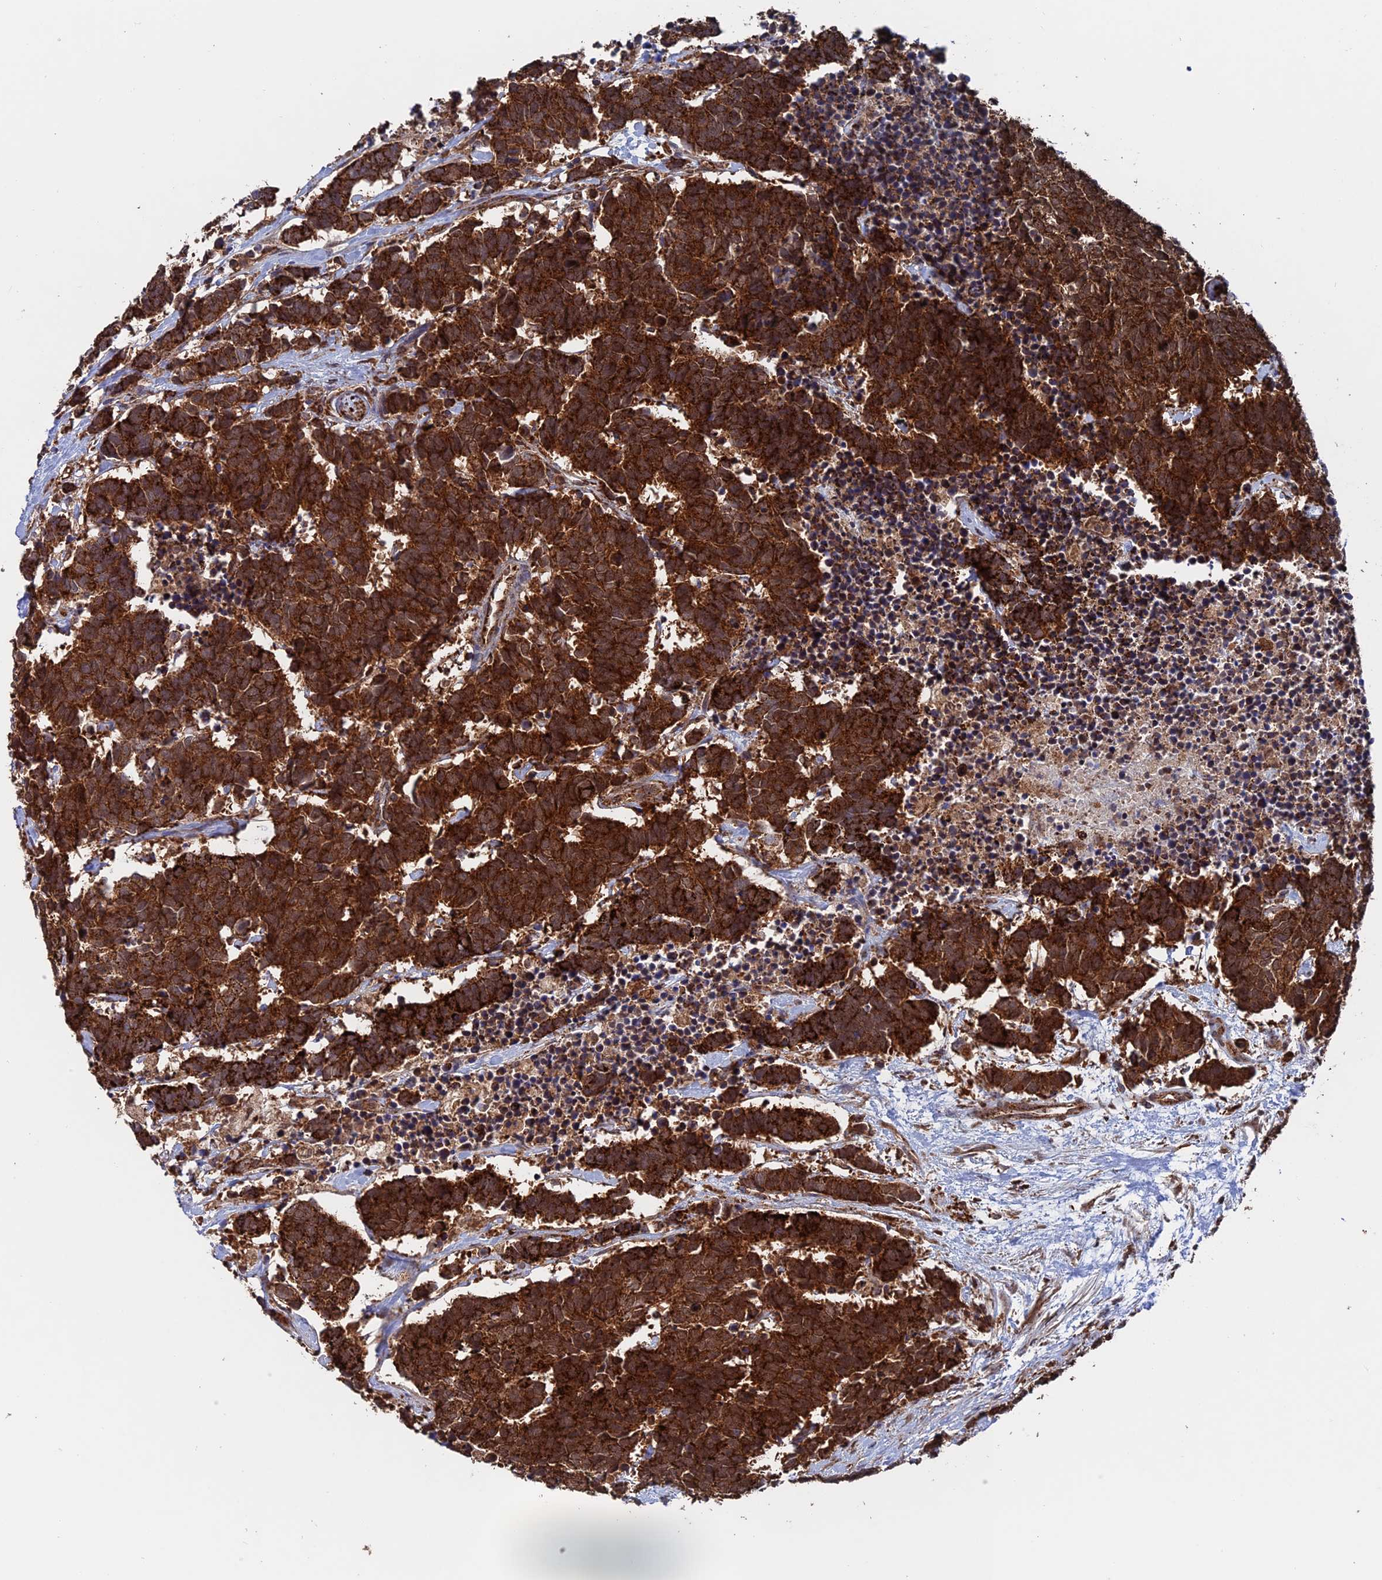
{"staining": {"intensity": "strong", "quantity": ">75%", "location": "cytoplasmic/membranous"}, "tissue": "carcinoid", "cell_type": "Tumor cells", "image_type": "cancer", "snomed": [{"axis": "morphology", "description": "Carcinoma, NOS"}, {"axis": "morphology", "description": "Carcinoid, malignant, NOS"}, {"axis": "topography", "description": "Urinary bladder"}], "caption": "Immunohistochemical staining of human carcinoid demonstrates high levels of strong cytoplasmic/membranous expression in approximately >75% of tumor cells. The protein of interest is shown in brown color, while the nuclei are stained blue.", "gene": "DTYMK", "patient": {"sex": "male", "age": 57}}